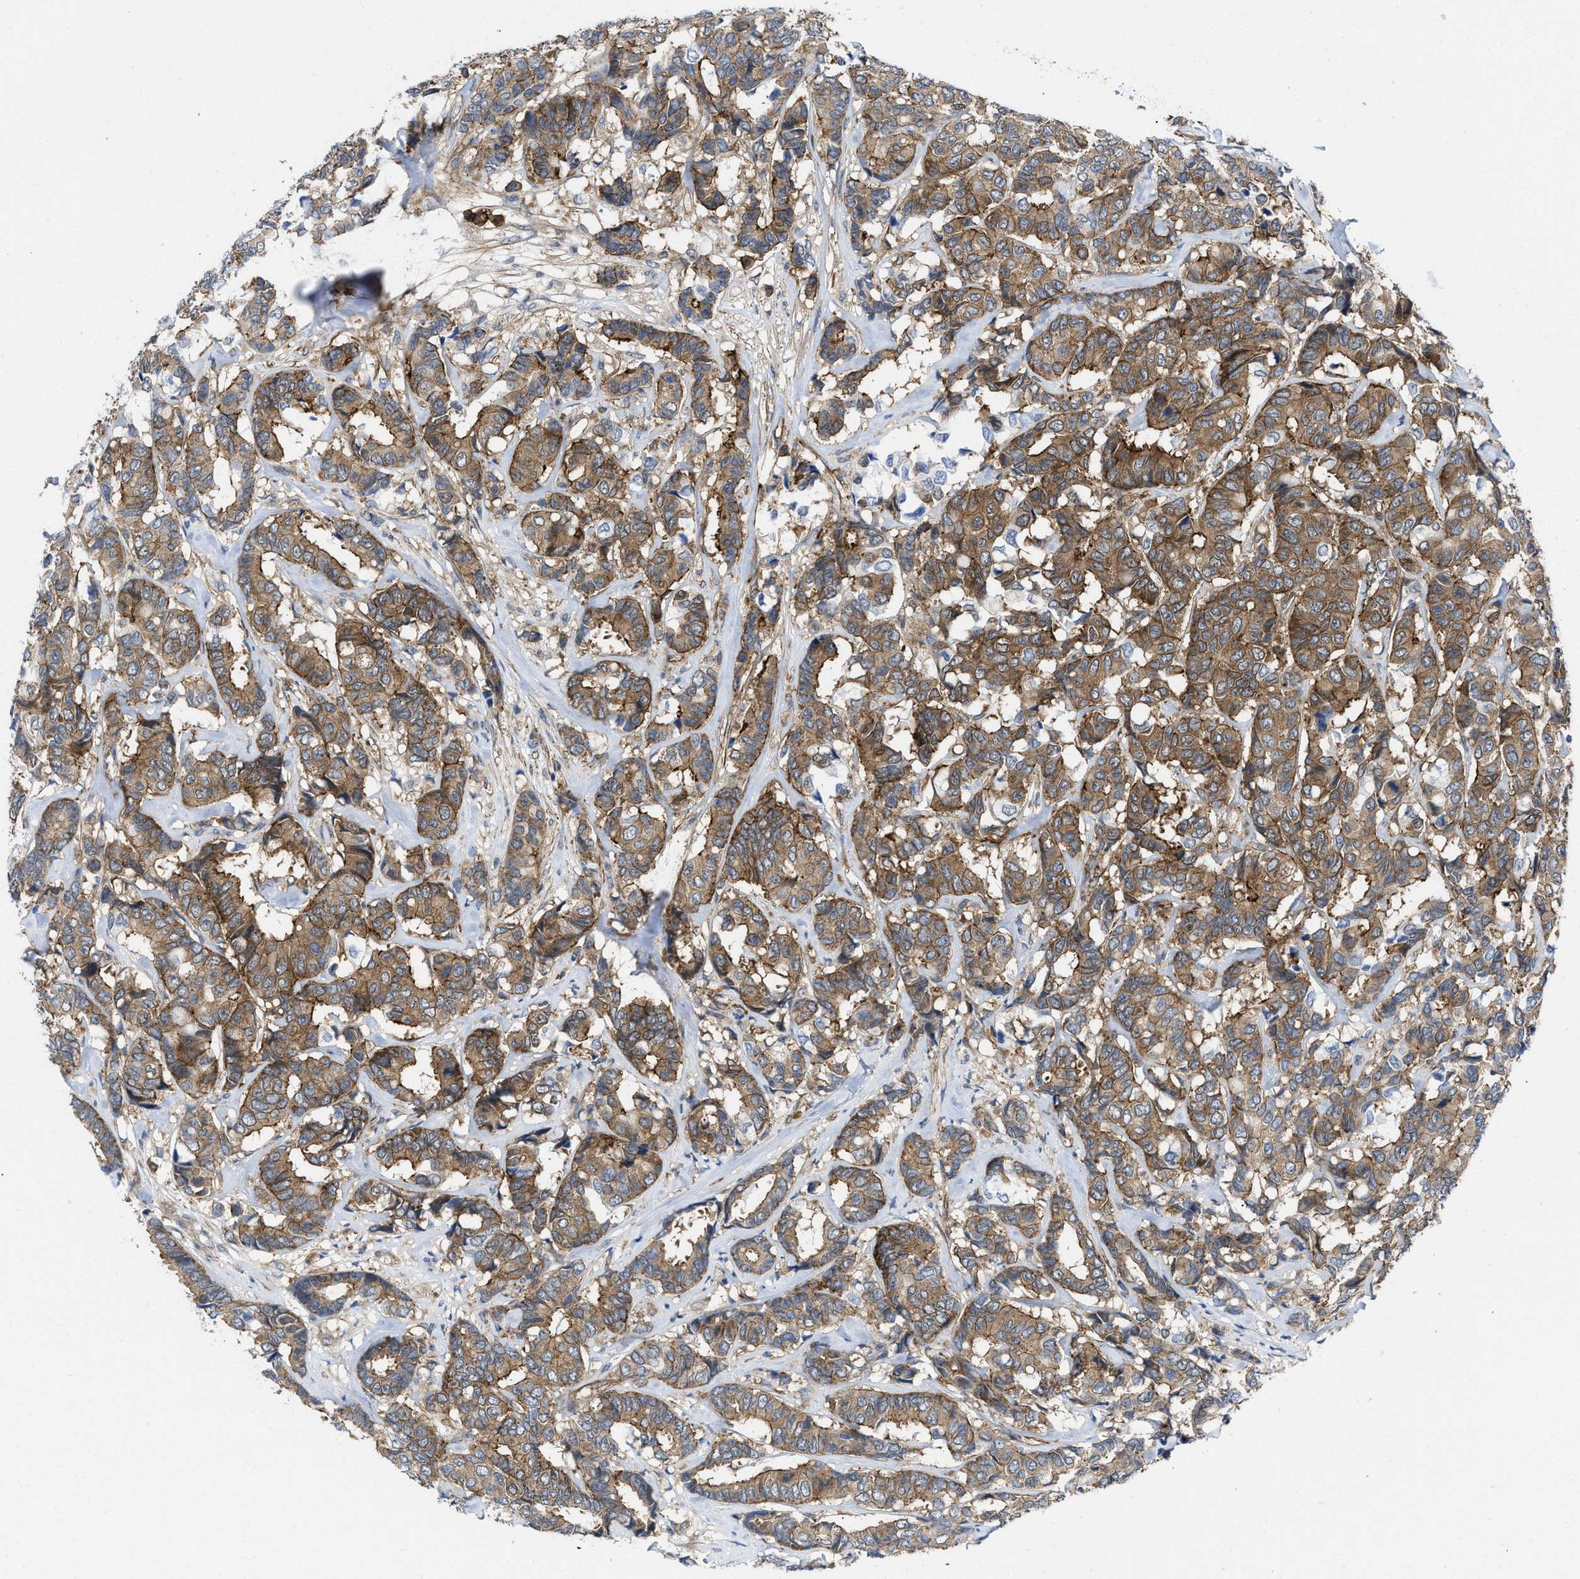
{"staining": {"intensity": "moderate", "quantity": ">75%", "location": "cytoplasmic/membranous"}, "tissue": "breast cancer", "cell_type": "Tumor cells", "image_type": "cancer", "snomed": [{"axis": "morphology", "description": "Duct carcinoma"}, {"axis": "topography", "description": "Breast"}], "caption": "Breast infiltrating ductal carcinoma stained with immunohistochemistry demonstrates moderate cytoplasmic/membranous staining in approximately >75% of tumor cells. The protein is shown in brown color, while the nuclei are stained blue.", "gene": "PDLIM5", "patient": {"sex": "female", "age": 87}}